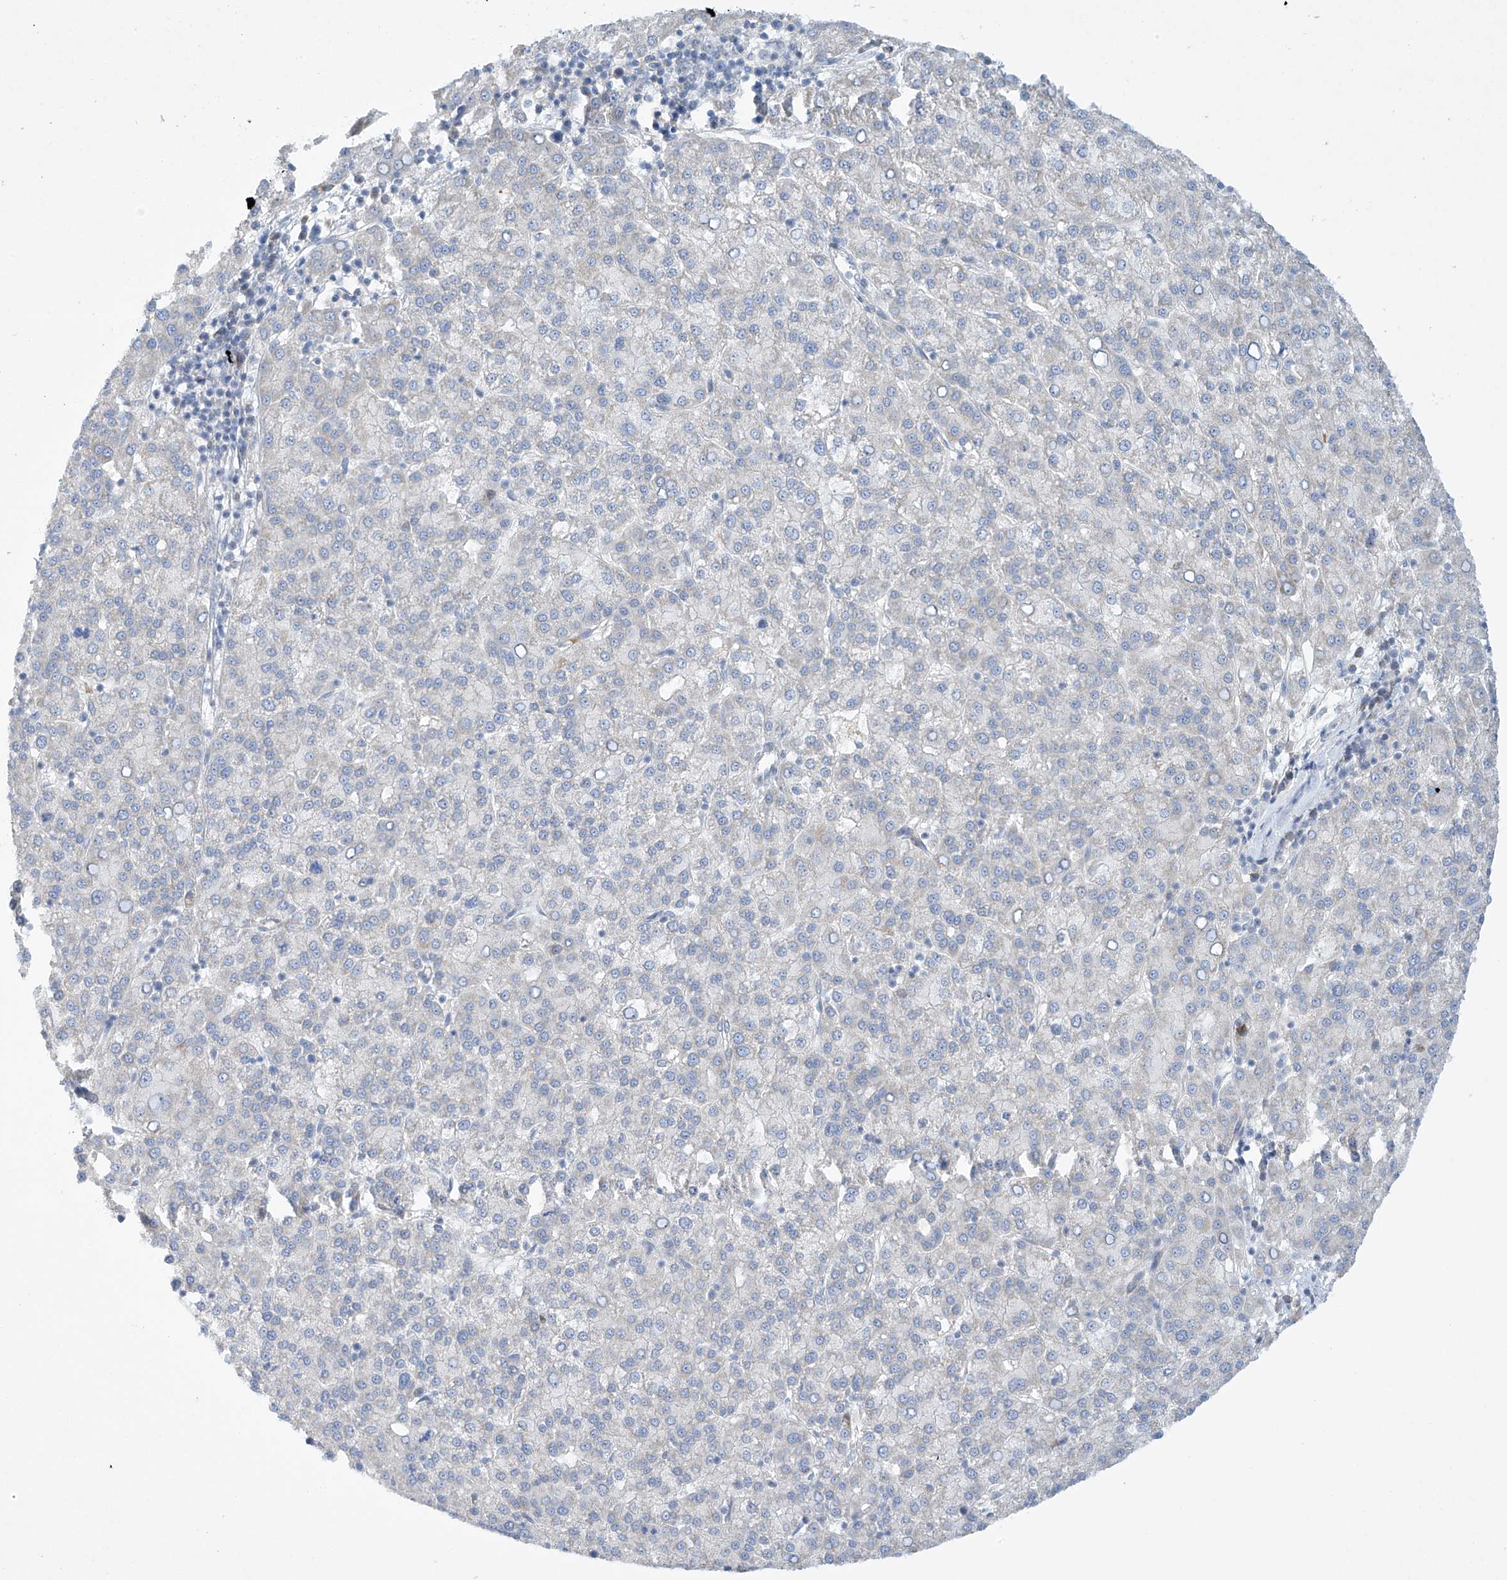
{"staining": {"intensity": "negative", "quantity": "none", "location": "none"}, "tissue": "liver cancer", "cell_type": "Tumor cells", "image_type": "cancer", "snomed": [{"axis": "morphology", "description": "Carcinoma, Hepatocellular, NOS"}, {"axis": "topography", "description": "Liver"}], "caption": "The image demonstrates no significant staining in tumor cells of liver hepatocellular carcinoma.", "gene": "METTL18", "patient": {"sex": "female", "age": 58}}